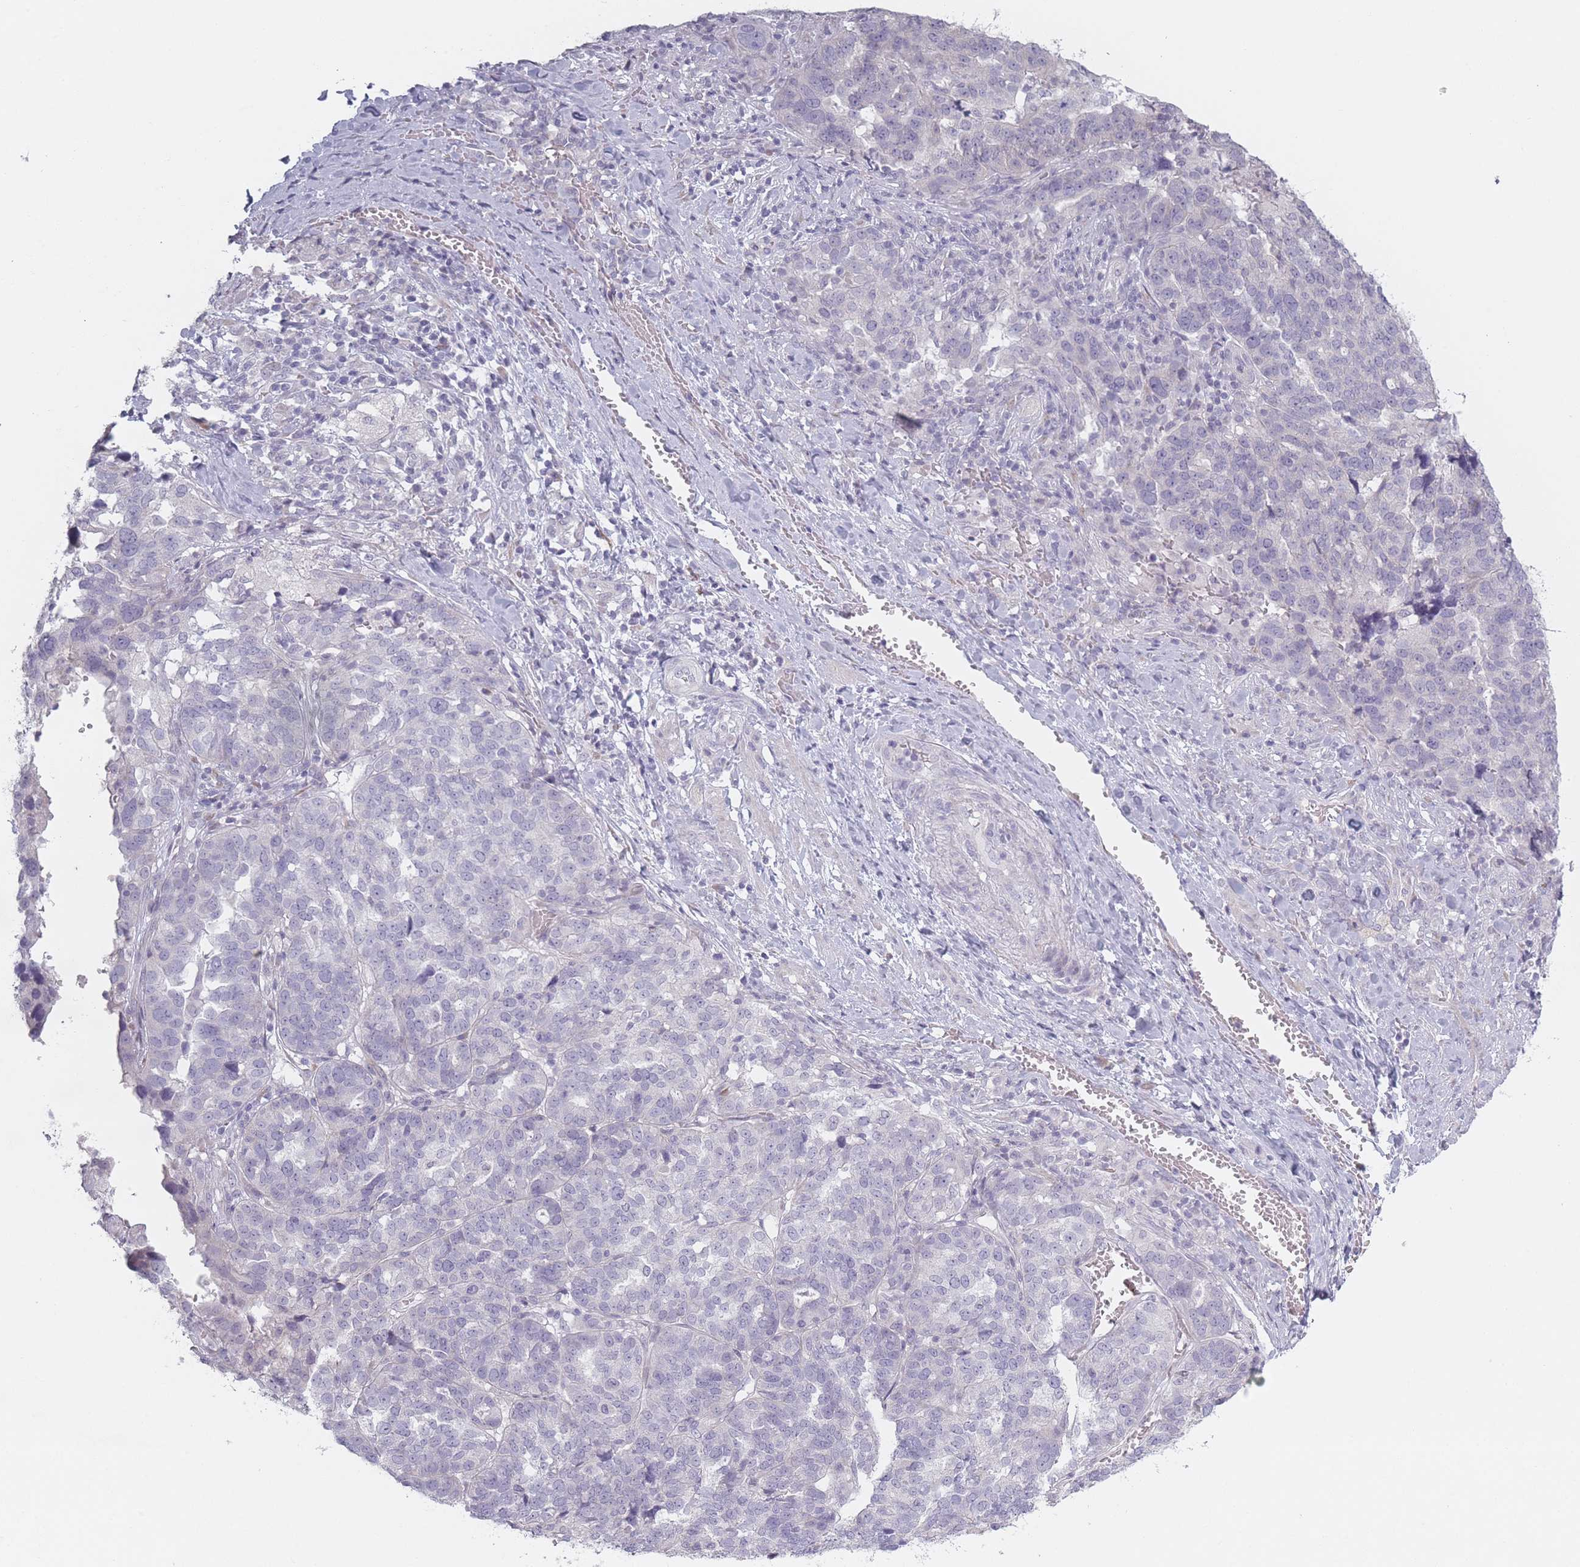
{"staining": {"intensity": "negative", "quantity": "none", "location": "none"}, "tissue": "ovarian cancer", "cell_type": "Tumor cells", "image_type": "cancer", "snomed": [{"axis": "morphology", "description": "Cystadenocarcinoma, serous, NOS"}, {"axis": "topography", "description": "Ovary"}], "caption": "The image displays no staining of tumor cells in serous cystadenocarcinoma (ovarian).", "gene": "RASL10B", "patient": {"sex": "female", "age": 59}}